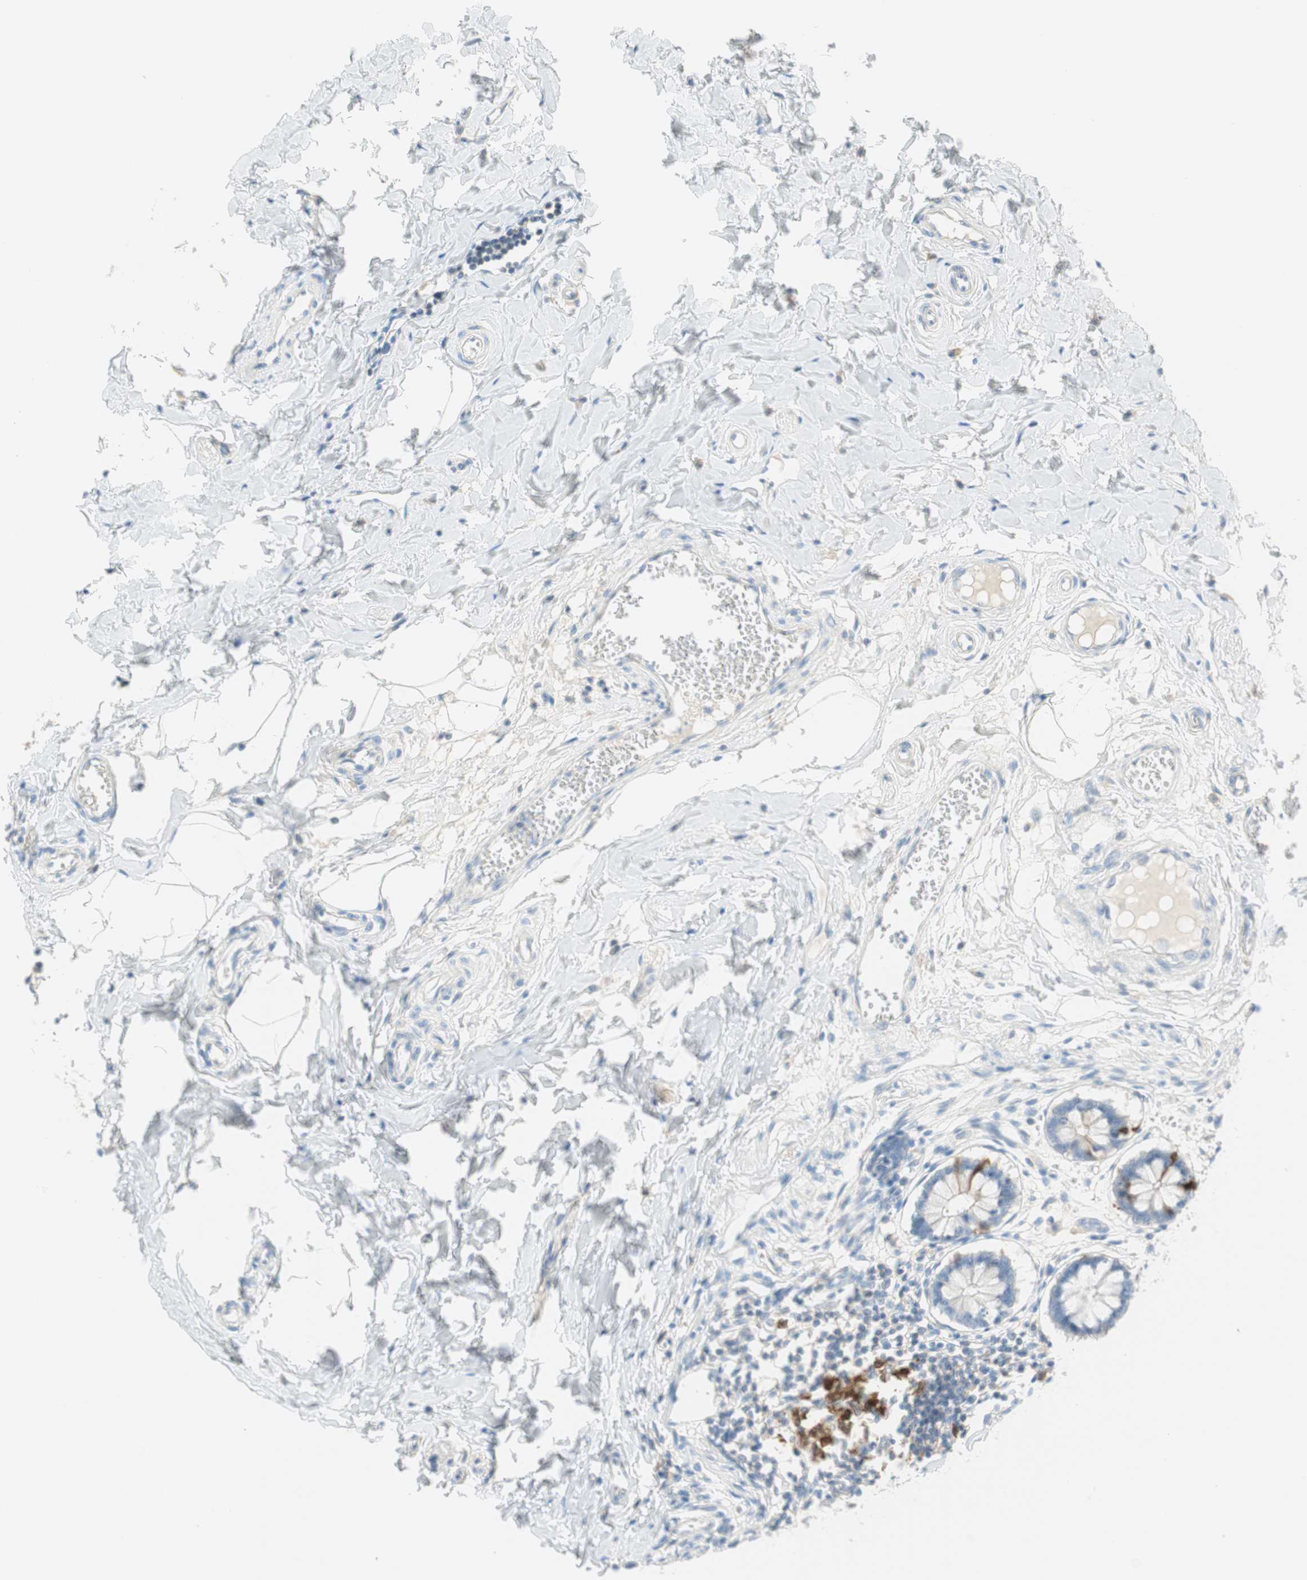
{"staining": {"intensity": "negative", "quantity": "none", "location": "none"}, "tissue": "colon", "cell_type": "Endothelial cells", "image_type": "normal", "snomed": [{"axis": "morphology", "description": "Normal tissue, NOS"}, {"axis": "morphology", "description": "Adenocarcinoma, NOS"}, {"axis": "topography", "description": "Colon"}, {"axis": "topography", "description": "Peripheral nerve tissue"}], "caption": "A high-resolution micrograph shows IHC staining of unremarkable colon, which demonstrates no significant staining in endothelial cells.", "gene": "PTTG1", "patient": {"sex": "male", "age": 14}}